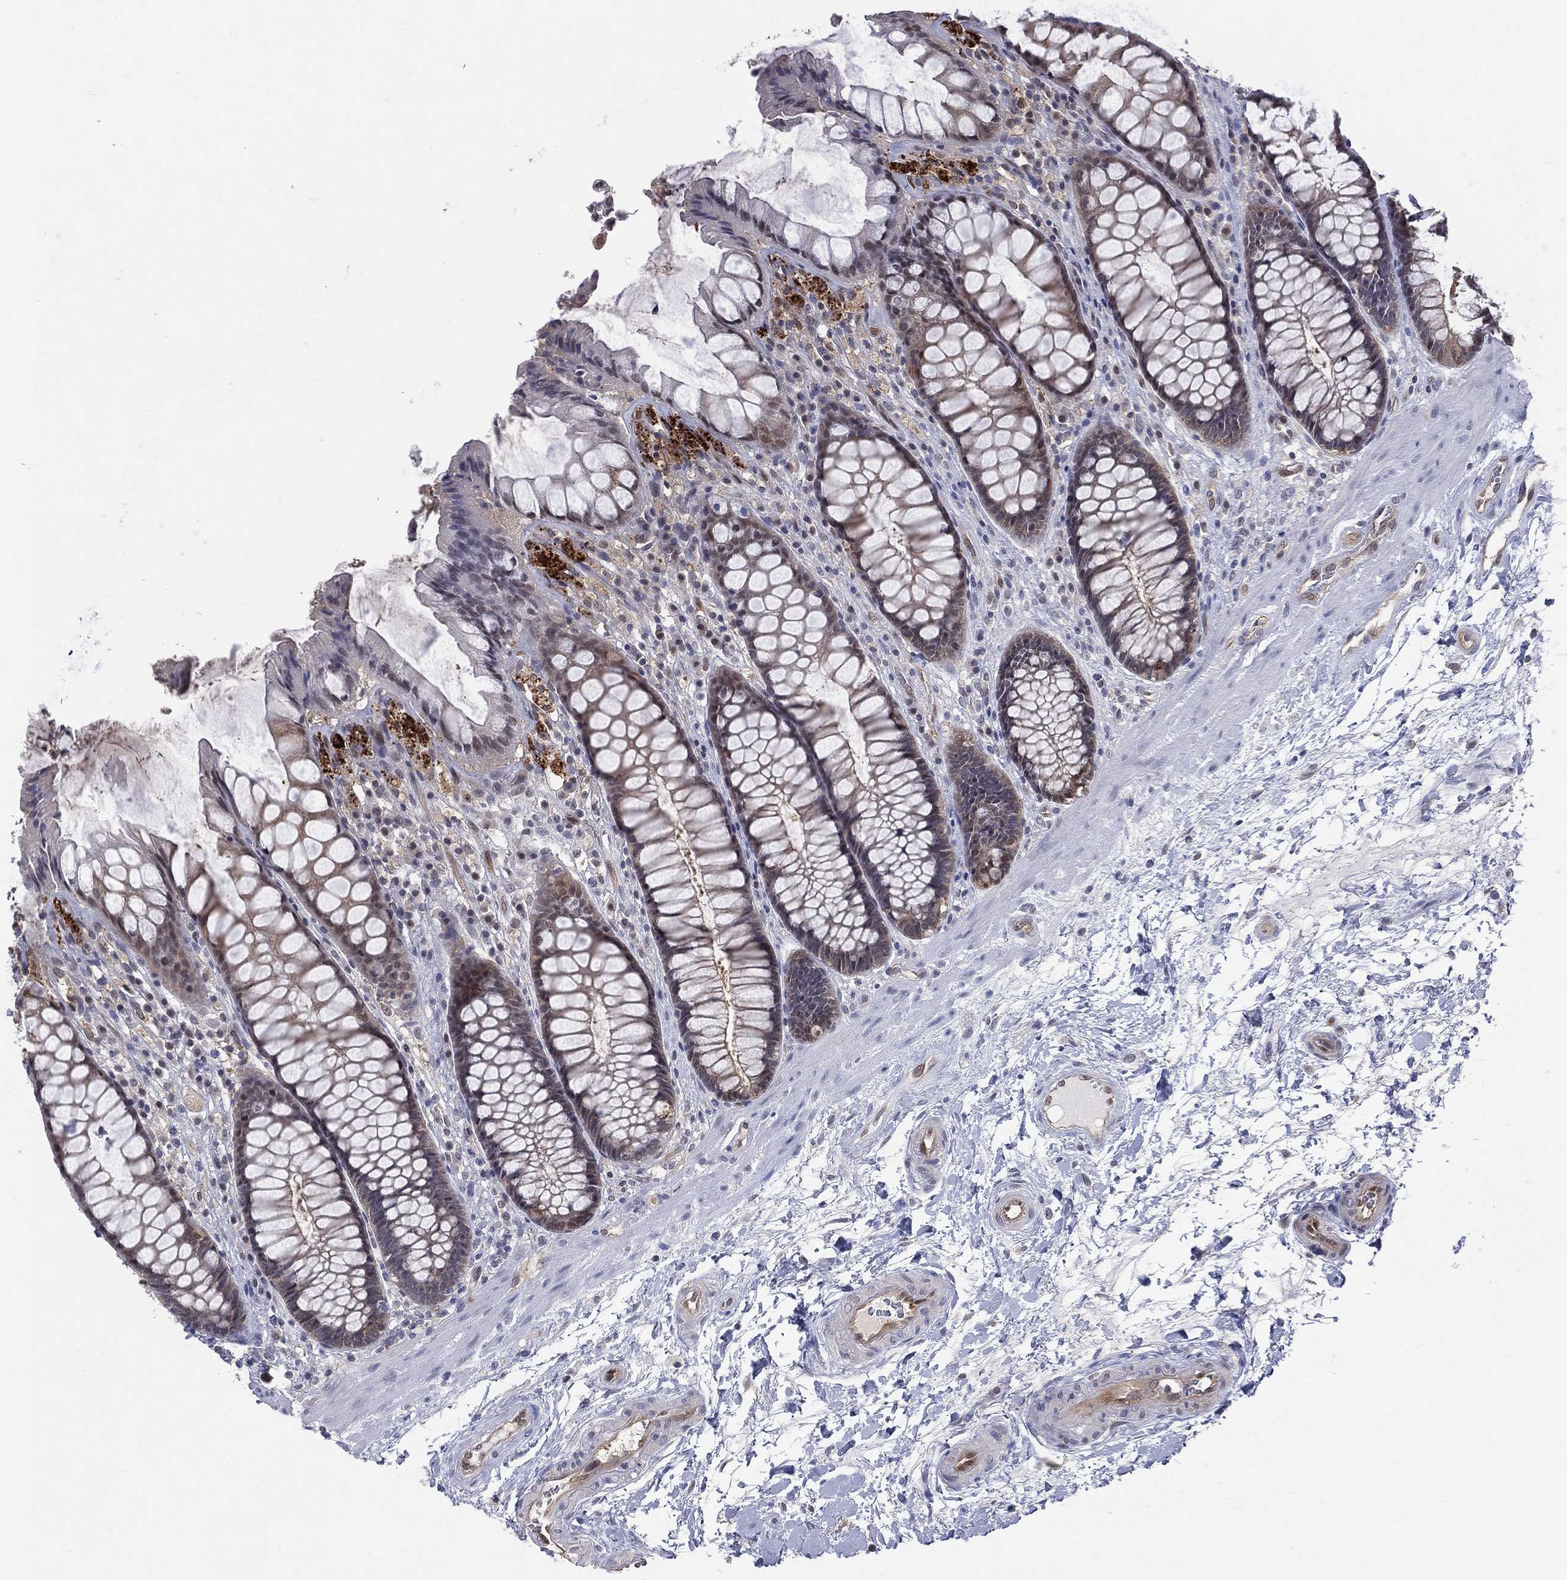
{"staining": {"intensity": "weak", "quantity": ">75%", "location": "cytoplasmic/membranous,nuclear"}, "tissue": "rectum", "cell_type": "Glandular cells", "image_type": "normal", "snomed": [{"axis": "morphology", "description": "Normal tissue, NOS"}, {"axis": "topography", "description": "Rectum"}], "caption": "DAB (3,3'-diaminobenzidine) immunohistochemical staining of normal rectum exhibits weak cytoplasmic/membranous,nuclear protein expression in approximately >75% of glandular cells.", "gene": "GMPR2", "patient": {"sex": "female", "age": 58}}